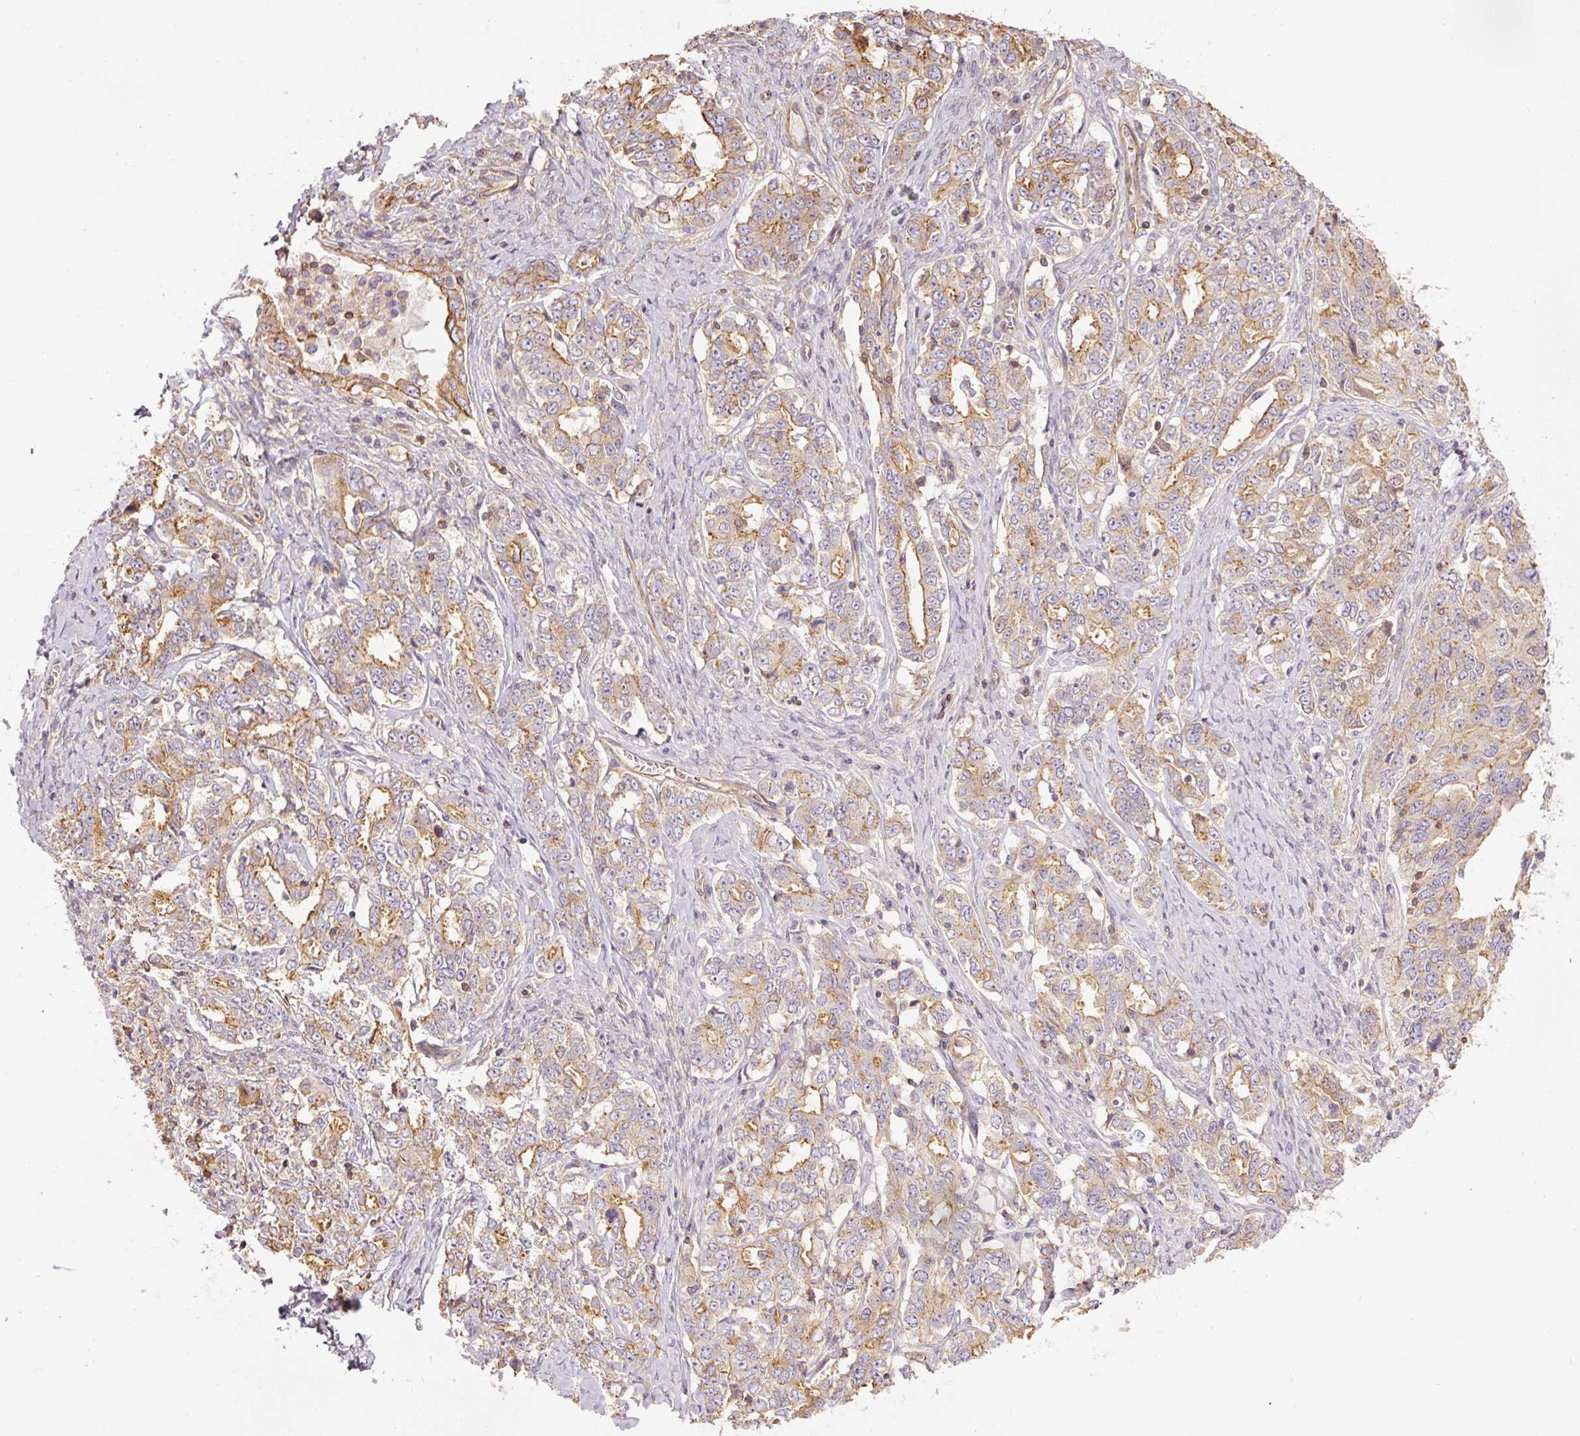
{"staining": {"intensity": "moderate", "quantity": "25%-75%", "location": "cytoplasmic/membranous"}, "tissue": "ovarian cancer", "cell_type": "Tumor cells", "image_type": "cancer", "snomed": [{"axis": "morphology", "description": "Carcinoma, endometroid"}, {"axis": "topography", "description": "Ovary"}], "caption": "Human ovarian endometroid carcinoma stained with a protein marker reveals moderate staining in tumor cells.", "gene": "PPP1R1B", "patient": {"sex": "female", "age": 62}}